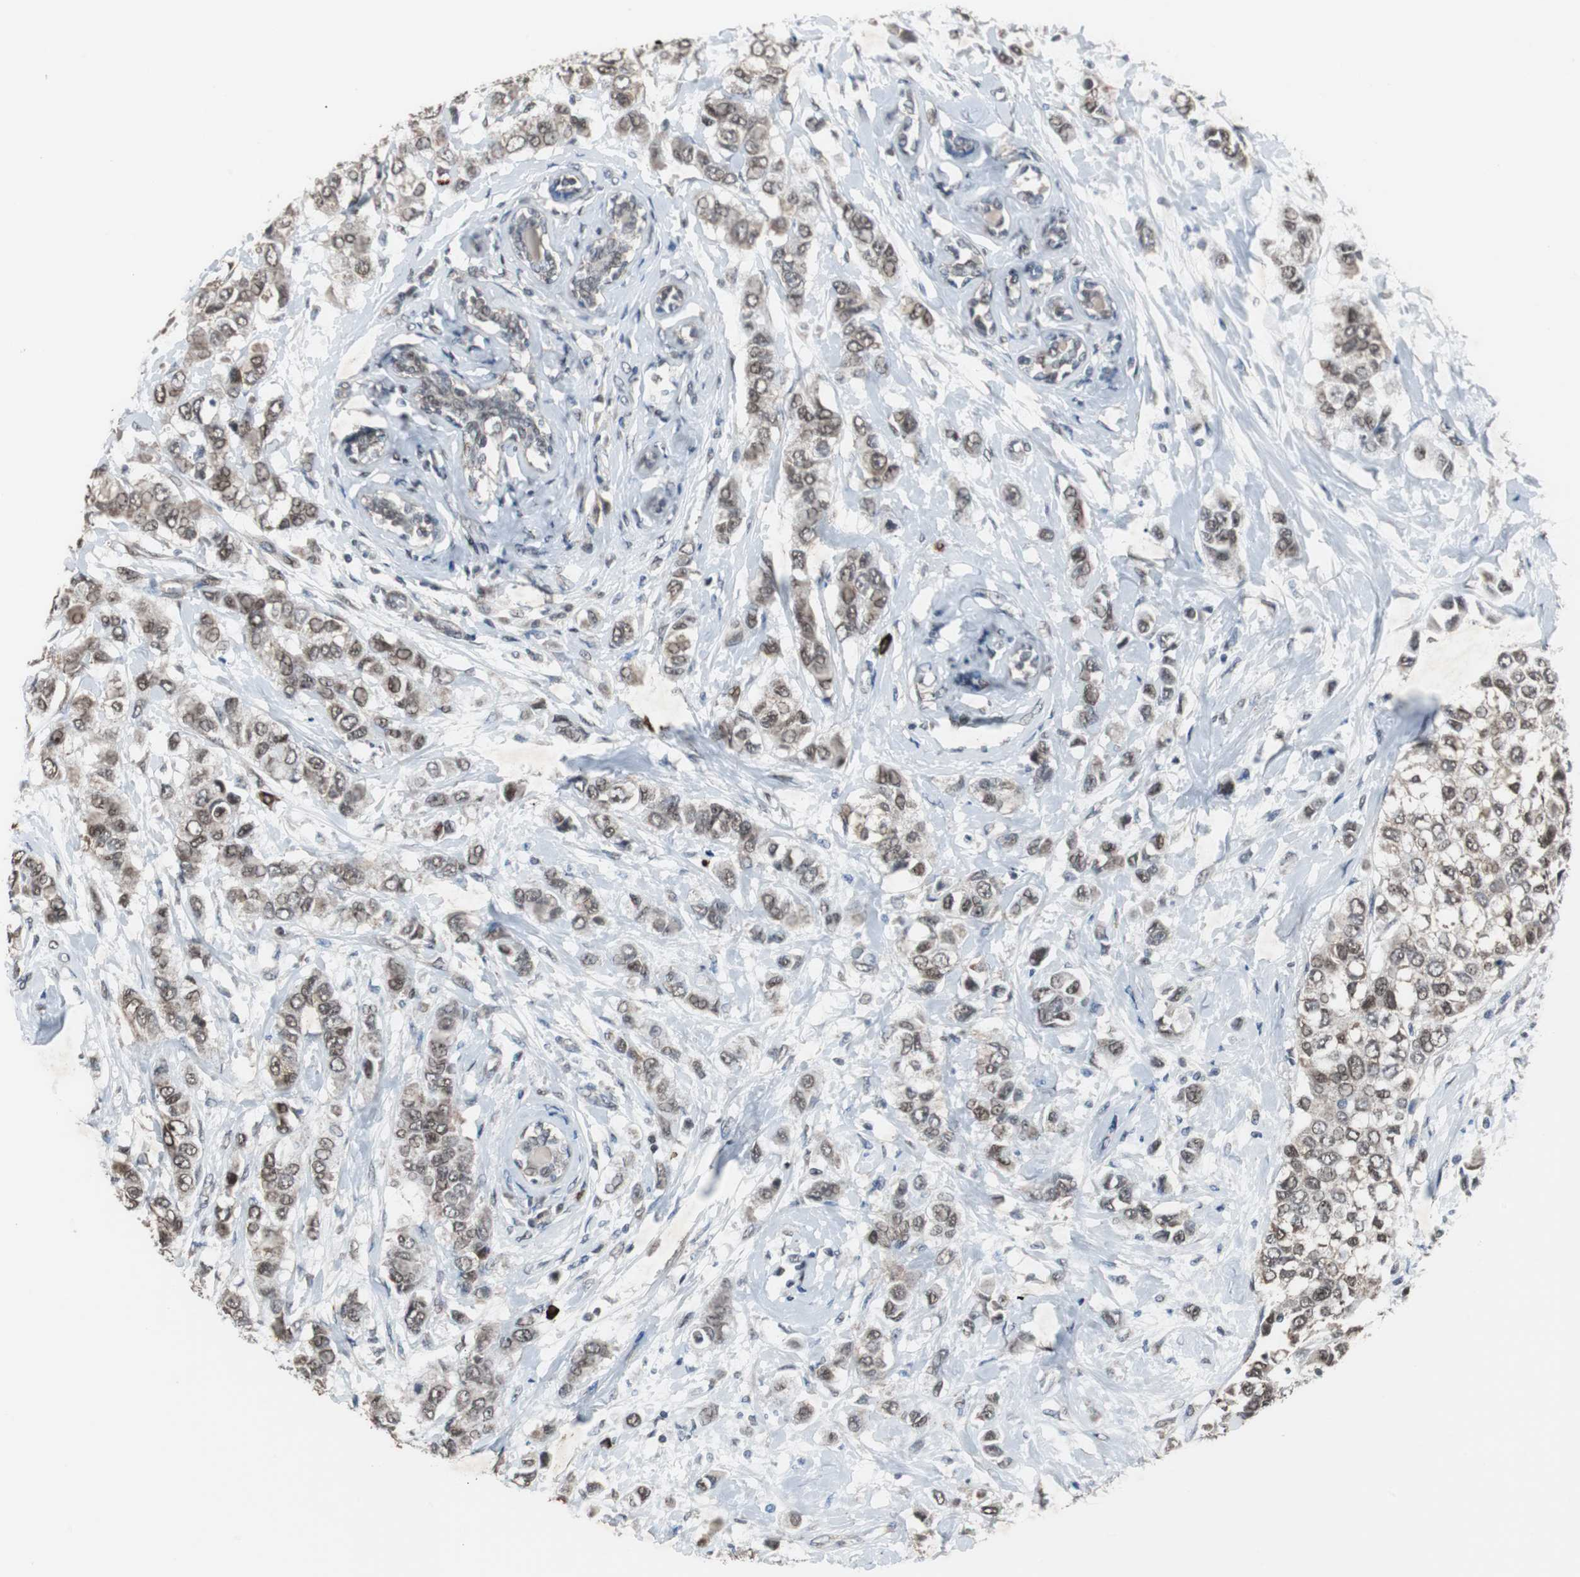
{"staining": {"intensity": "moderate", "quantity": ">75%", "location": "nuclear"}, "tissue": "breast cancer", "cell_type": "Tumor cells", "image_type": "cancer", "snomed": [{"axis": "morphology", "description": "Duct carcinoma"}, {"axis": "topography", "description": "Breast"}], "caption": "Immunohistochemistry (IHC) (DAB) staining of human breast cancer displays moderate nuclear protein positivity in about >75% of tumor cells.", "gene": "ZHX2", "patient": {"sex": "female", "age": 50}}